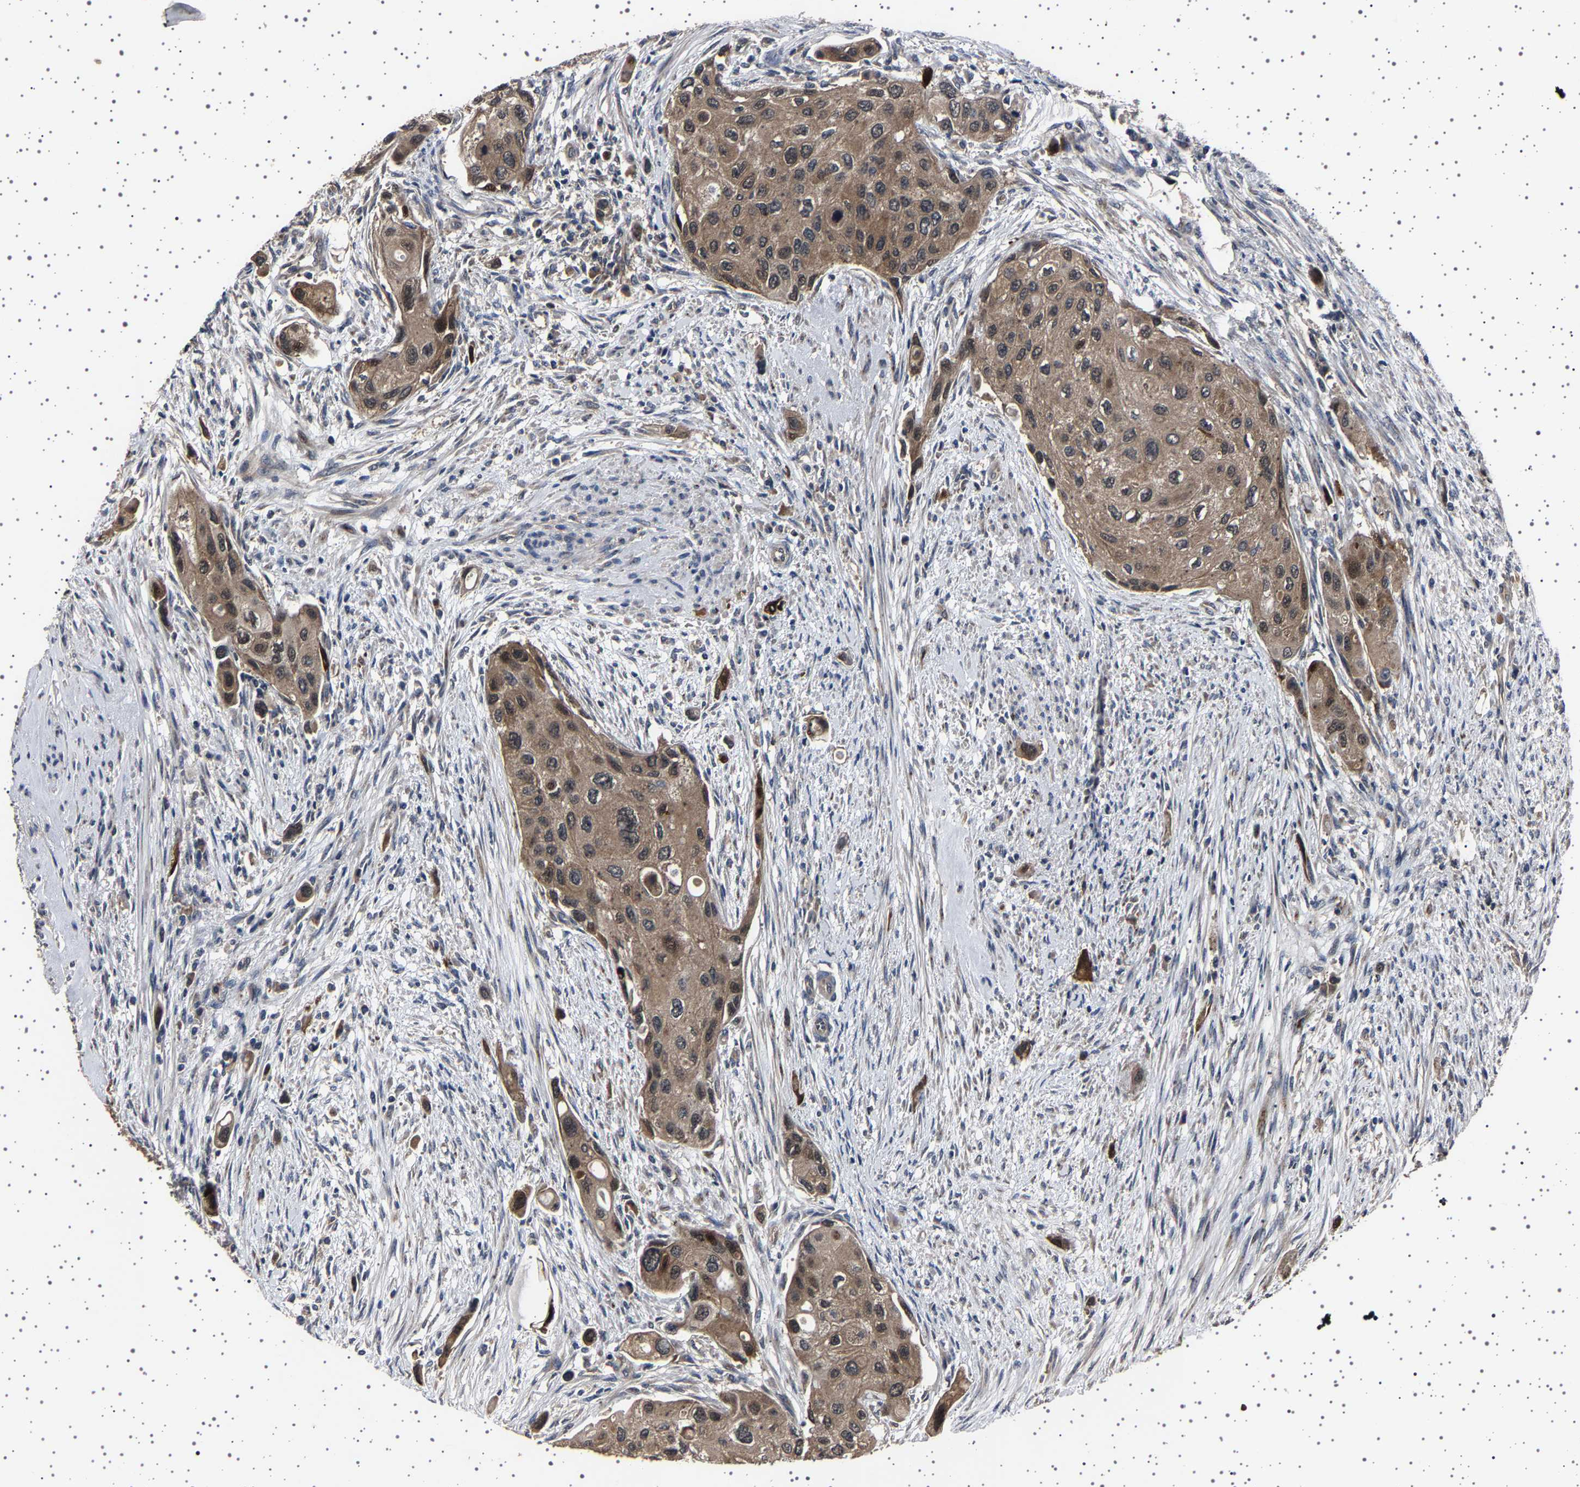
{"staining": {"intensity": "moderate", "quantity": ">75%", "location": "cytoplasmic/membranous"}, "tissue": "urothelial cancer", "cell_type": "Tumor cells", "image_type": "cancer", "snomed": [{"axis": "morphology", "description": "Urothelial carcinoma, High grade"}, {"axis": "topography", "description": "Urinary bladder"}], "caption": "A medium amount of moderate cytoplasmic/membranous staining is seen in approximately >75% of tumor cells in urothelial carcinoma (high-grade) tissue.", "gene": "NCKAP1", "patient": {"sex": "female", "age": 56}}